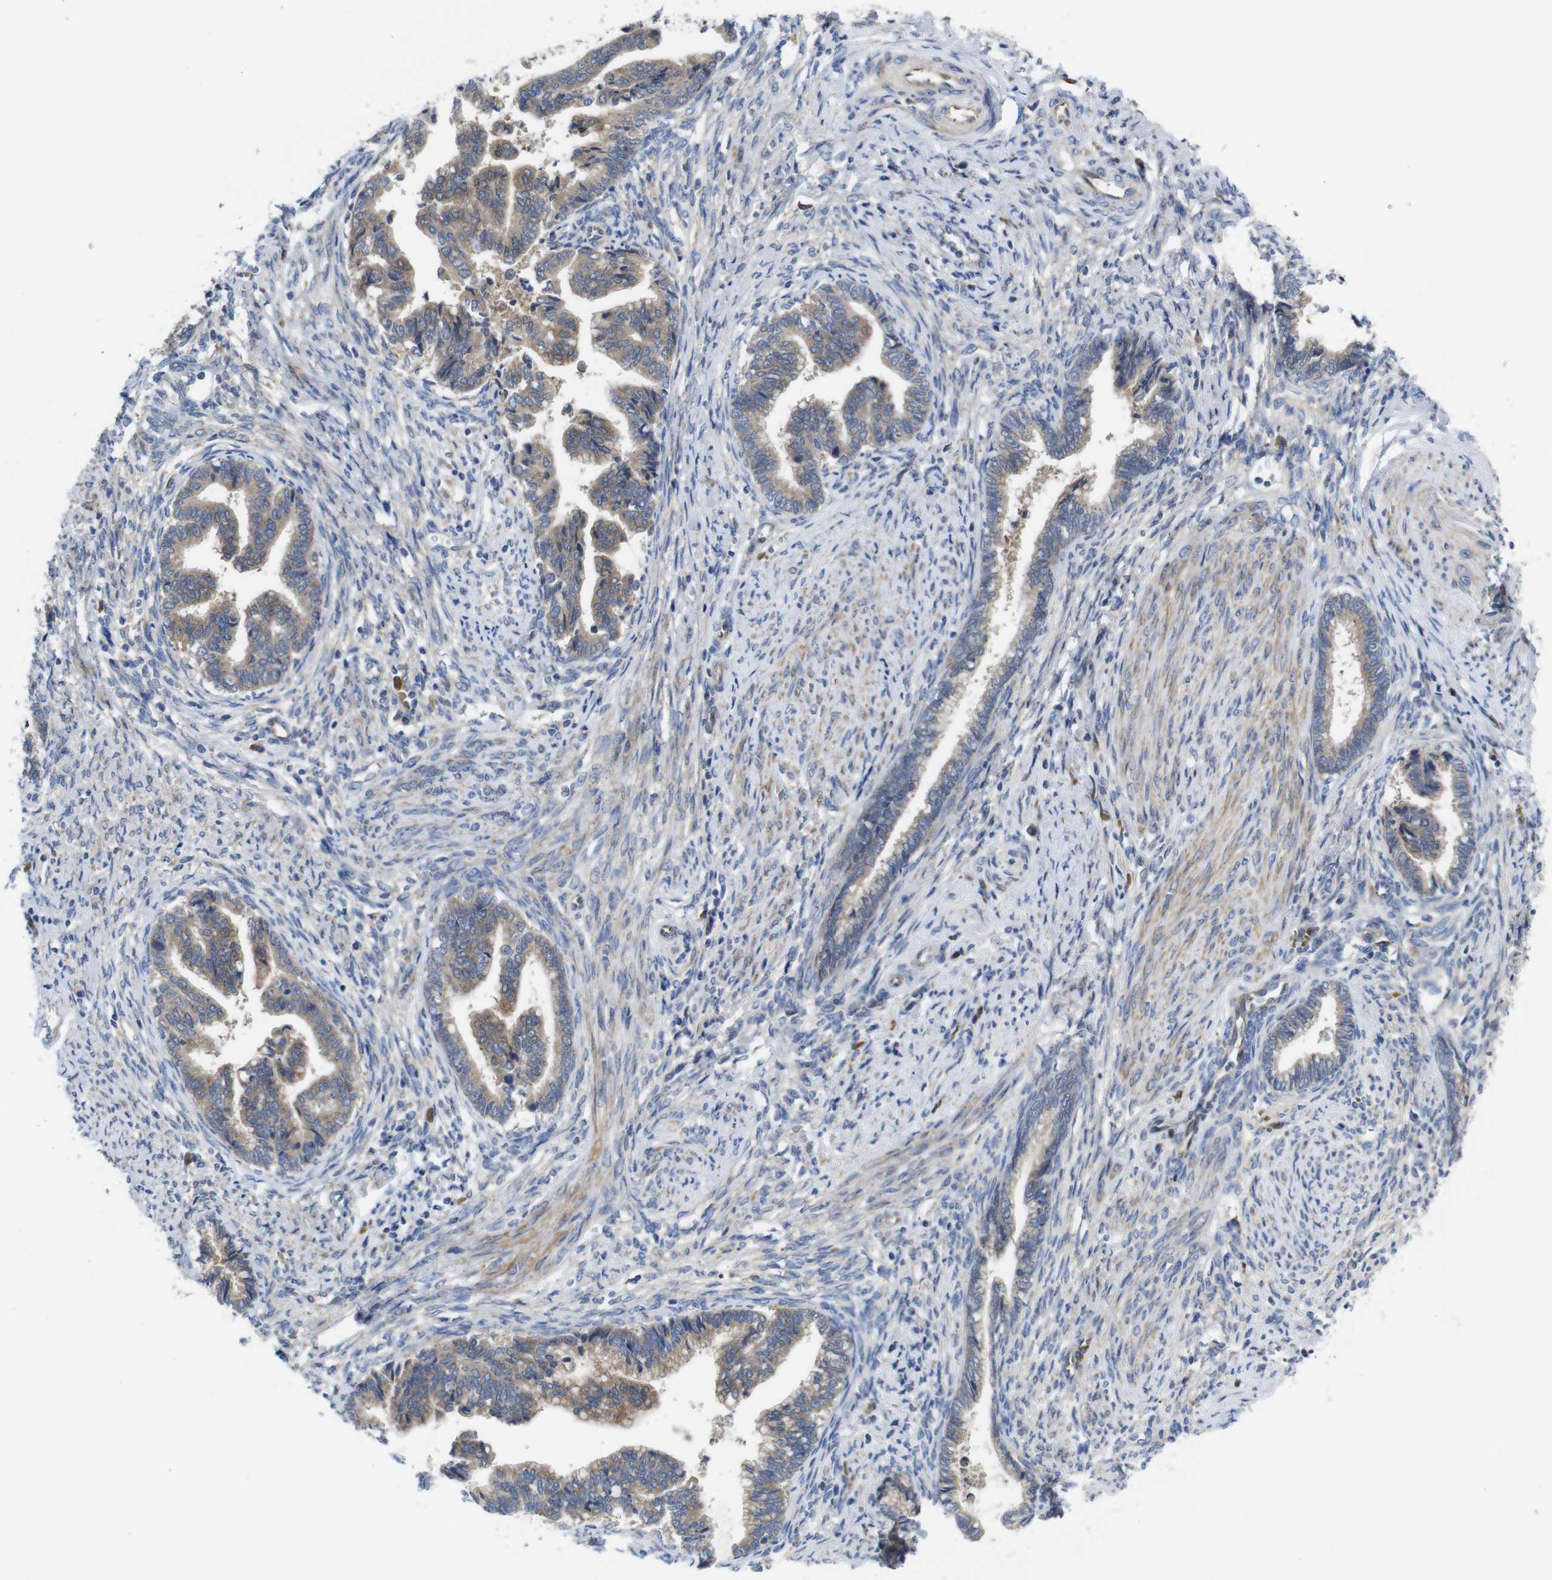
{"staining": {"intensity": "weak", "quantity": ">75%", "location": "cytoplasmic/membranous"}, "tissue": "cervical cancer", "cell_type": "Tumor cells", "image_type": "cancer", "snomed": [{"axis": "morphology", "description": "Adenocarcinoma, NOS"}, {"axis": "topography", "description": "Cervix"}], "caption": "Weak cytoplasmic/membranous positivity is identified in about >75% of tumor cells in cervical adenocarcinoma.", "gene": "DDRGK1", "patient": {"sex": "female", "age": 44}}